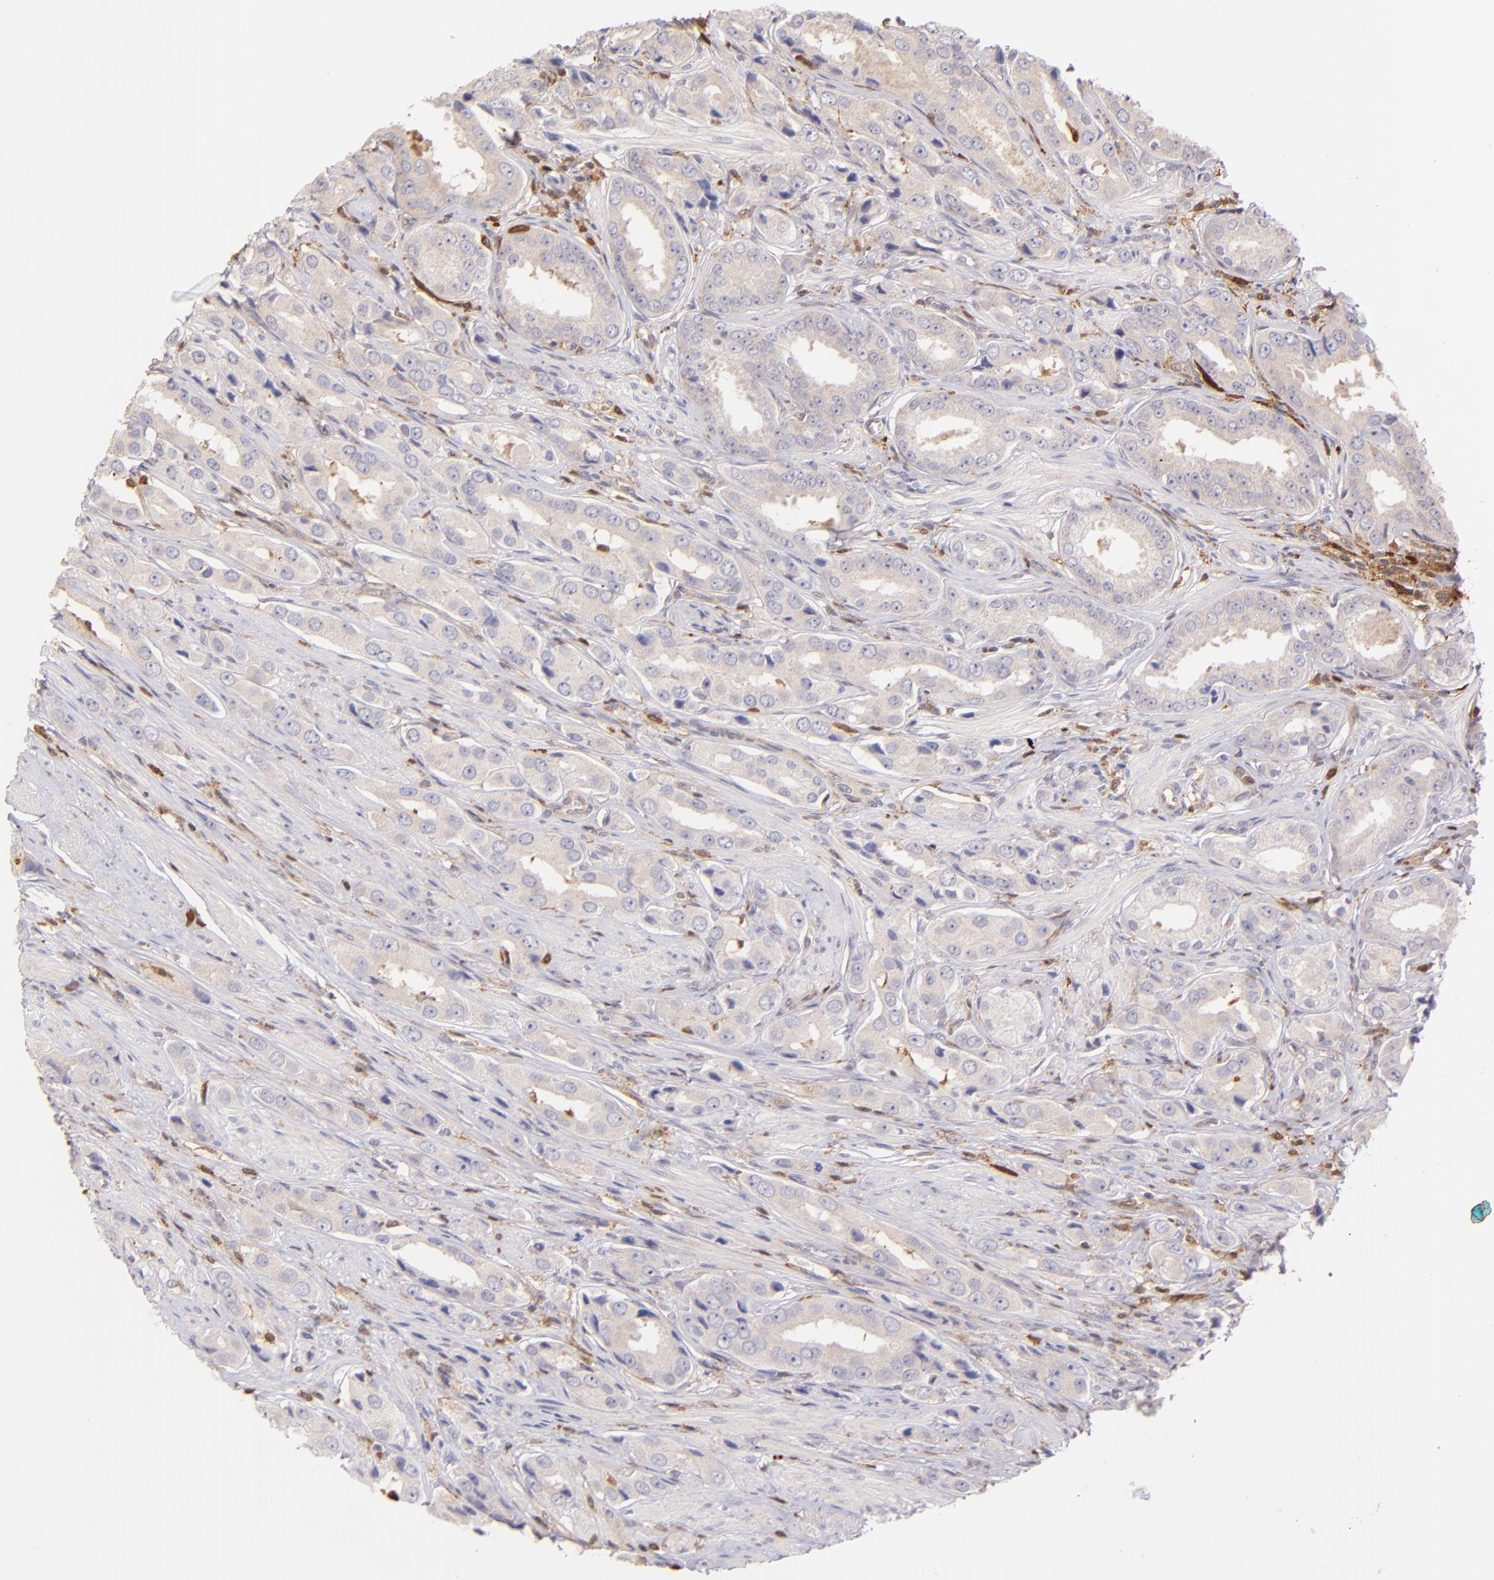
{"staining": {"intensity": "weak", "quantity": ">75%", "location": "cytoplasmic/membranous"}, "tissue": "prostate cancer", "cell_type": "Tumor cells", "image_type": "cancer", "snomed": [{"axis": "morphology", "description": "Adenocarcinoma, Medium grade"}, {"axis": "topography", "description": "Prostate"}], "caption": "Weak cytoplasmic/membranous staining for a protein is identified in approximately >75% of tumor cells of prostate medium-grade adenocarcinoma using immunohistochemistry.", "gene": "BTK", "patient": {"sex": "male", "age": 53}}